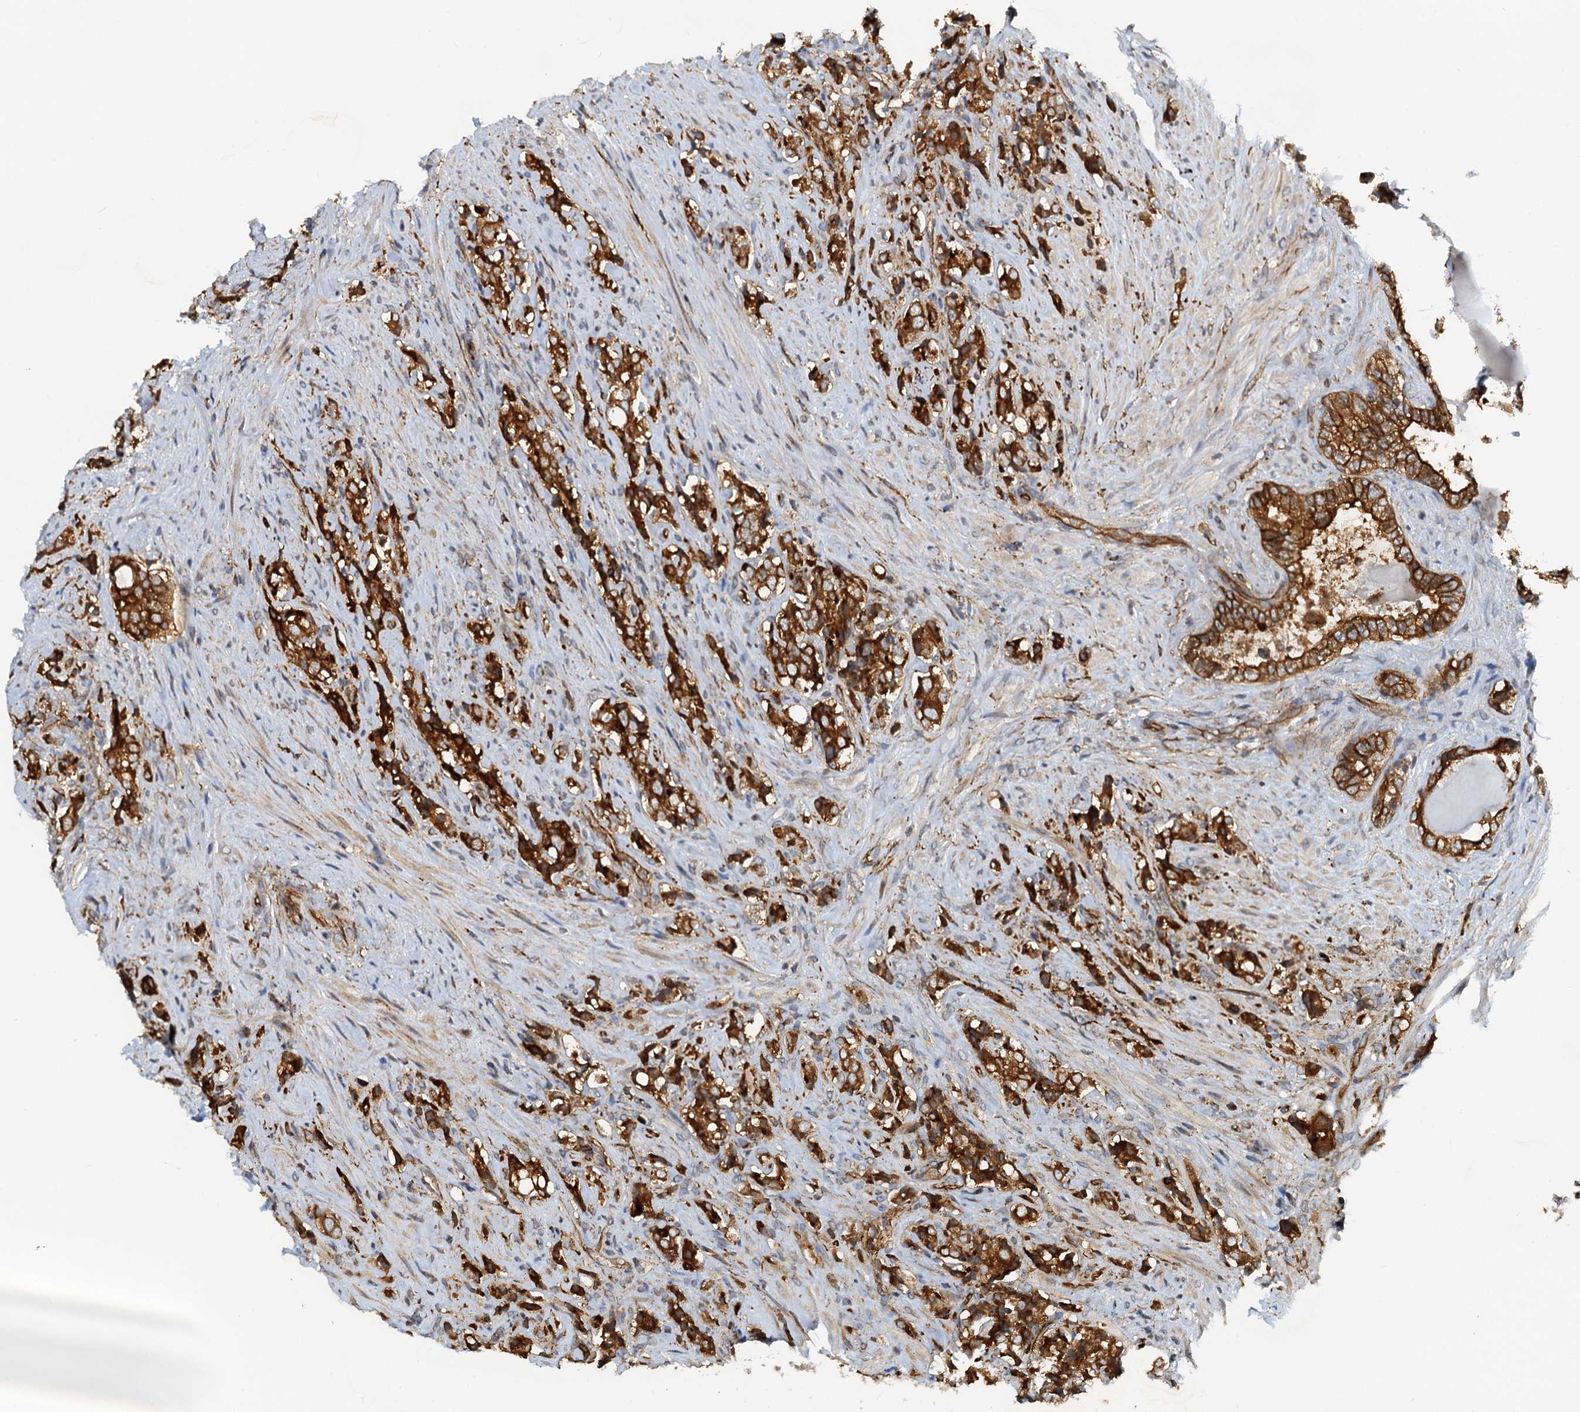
{"staining": {"intensity": "strong", "quantity": ">75%", "location": "cytoplasmic/membranous"}, "tissue": "prostate cancer", "cell_type": "Tumor cells", "image_type": "cancer", "snomed": [{"axis": "morphology", "description": "Adenocarcinoma, High grade"}, {"axis": "topography", "description": "Prostate"}], "caption": "Immunohistochemical staining of prostate high-grade adenocarcinoma reveals high levels of strong cytoplasmic/membranous protein positivity in about >75% of tumor cells.", "gene": "NIPAL3", "patient": {"sex": "male", "age": 65}}